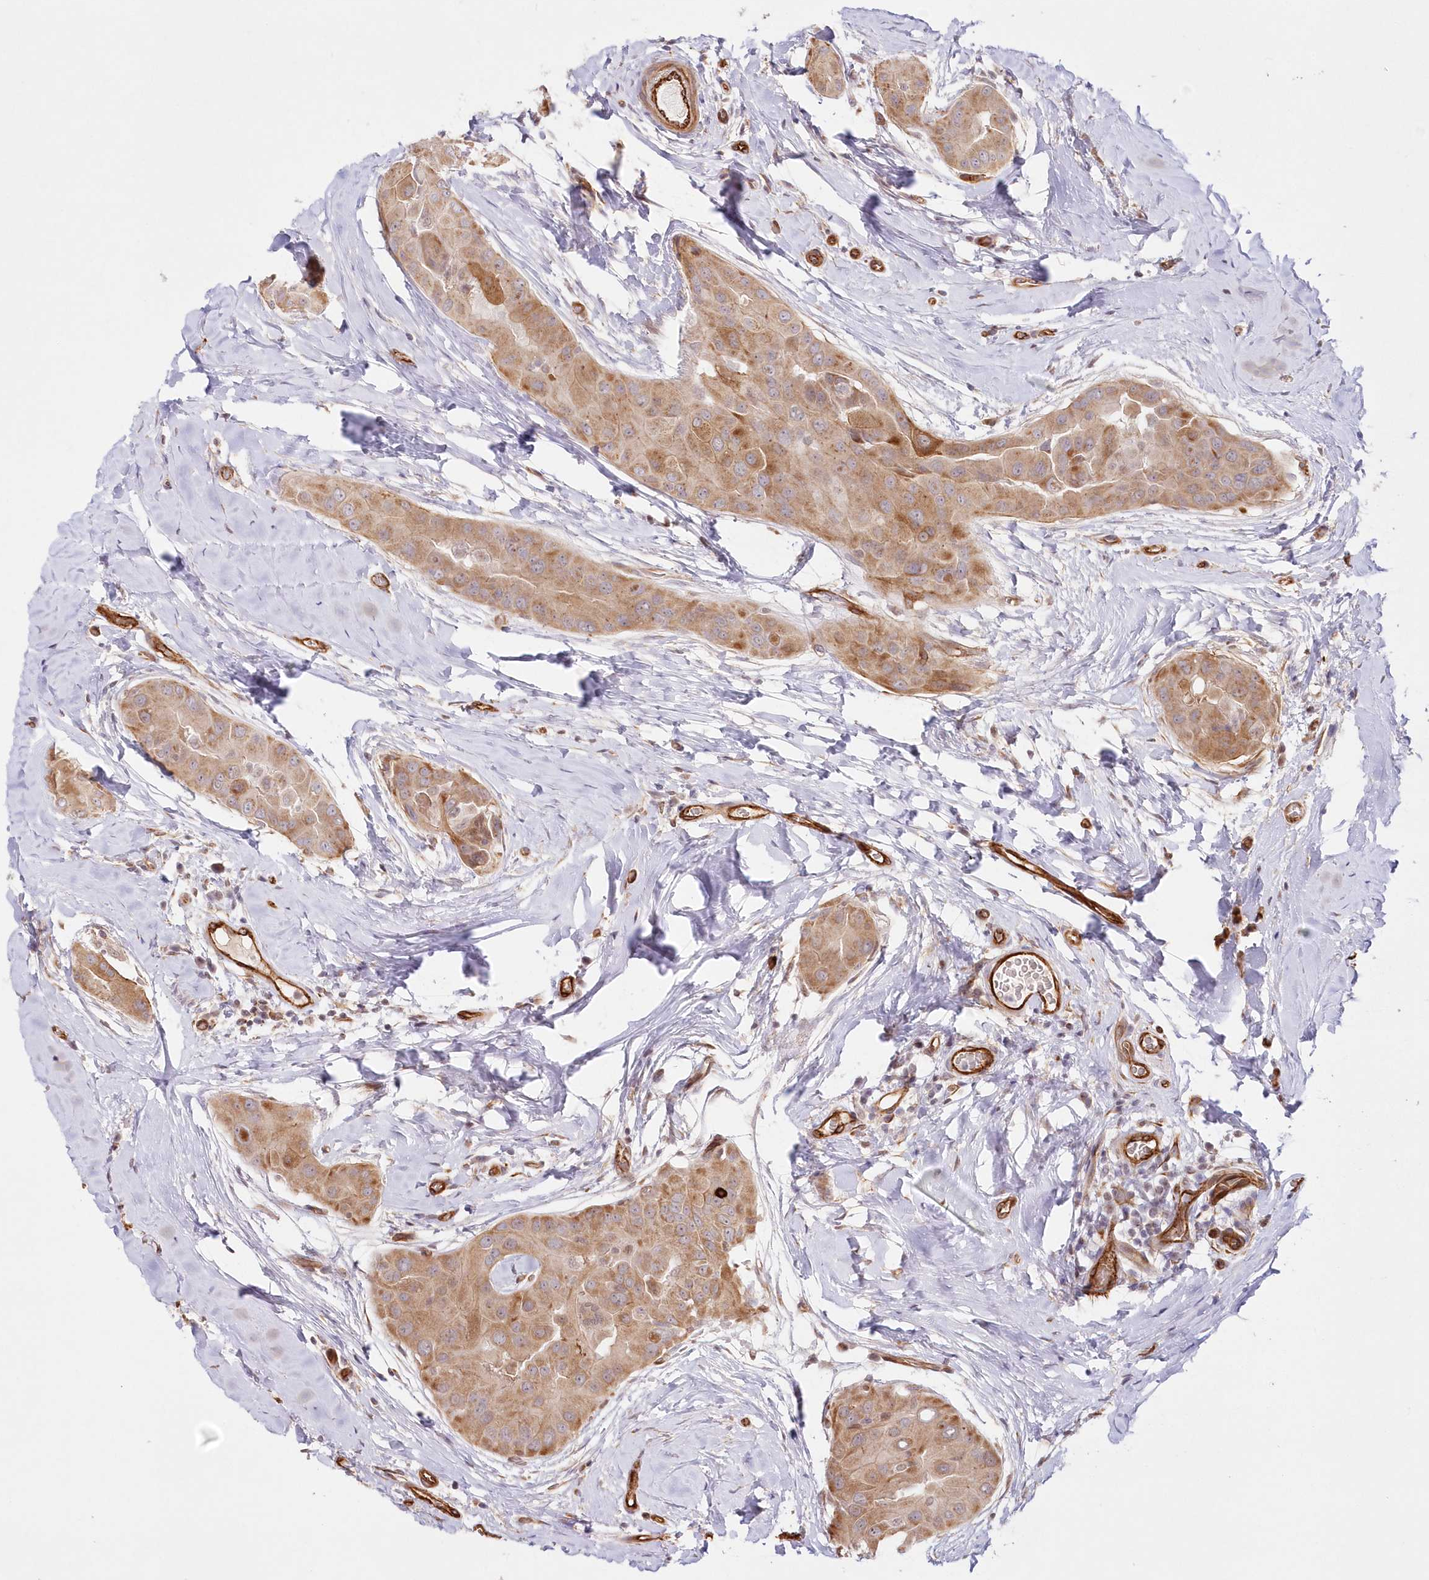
{"staining": {"intensity": "moderate", "quantity": ">75%", "location": "cytoplasmic/membranous"}, "tissue": "thyroid cancer", "cell_type": "Tumor cells", "image_type": "cancer", "snomed": [{"axis": "morphology", "description": "Papillary adenocarcinoma, NOS"}, {"axis": "topography", "description": "Thyroid gland"}], "caption": "Immunohistochemistry (IHC) micrograph of human papillary adenocarcinoma (thyroid) stained for a protein (brown), which displays medium levels of moderate cytoplasmic/membranous staining in about >75% of tumor cells.", "gene": "AFAP1L2", "patient": {"sex": "male", "age": 33}}